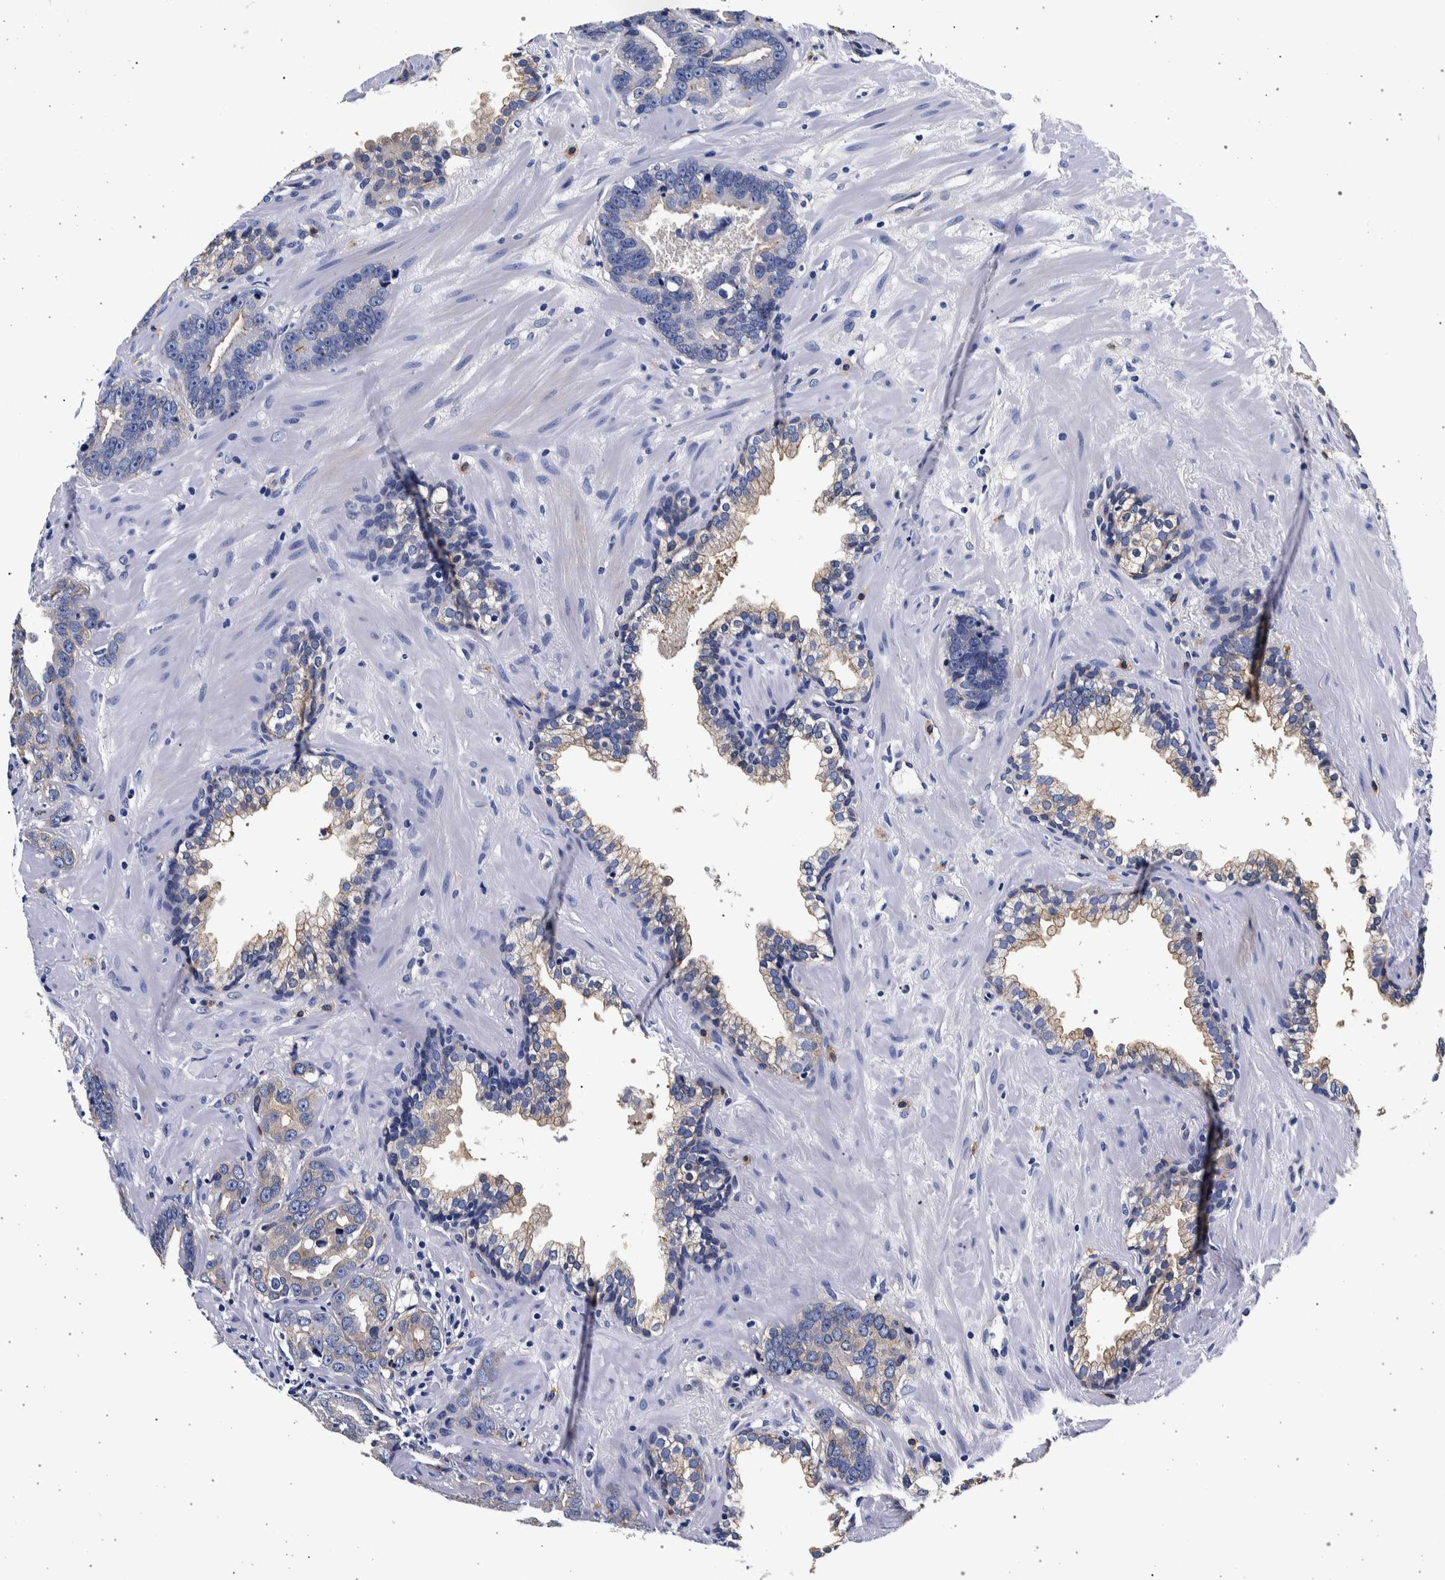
{"staining": {"intensity": "negative", "quantity": "none", "location": "none"}, "tissue": "prostate cancer", "cell_type": "Tumor cells", "image_type": "cancer", "snomed": [{"axis": "morphology", "description": "Adenocarcinoma, Low grade"}, {"axis": "topography", "description": "Prostate"}], "caption": "Tumor cells are negative for brown protein staining in prostate low-grade adenocarcinoma. (DAB immunohistochemistry (IHC), high magnification).", "gene": "NIBAN2", "patient": {"sex": "male", "age": 59}}